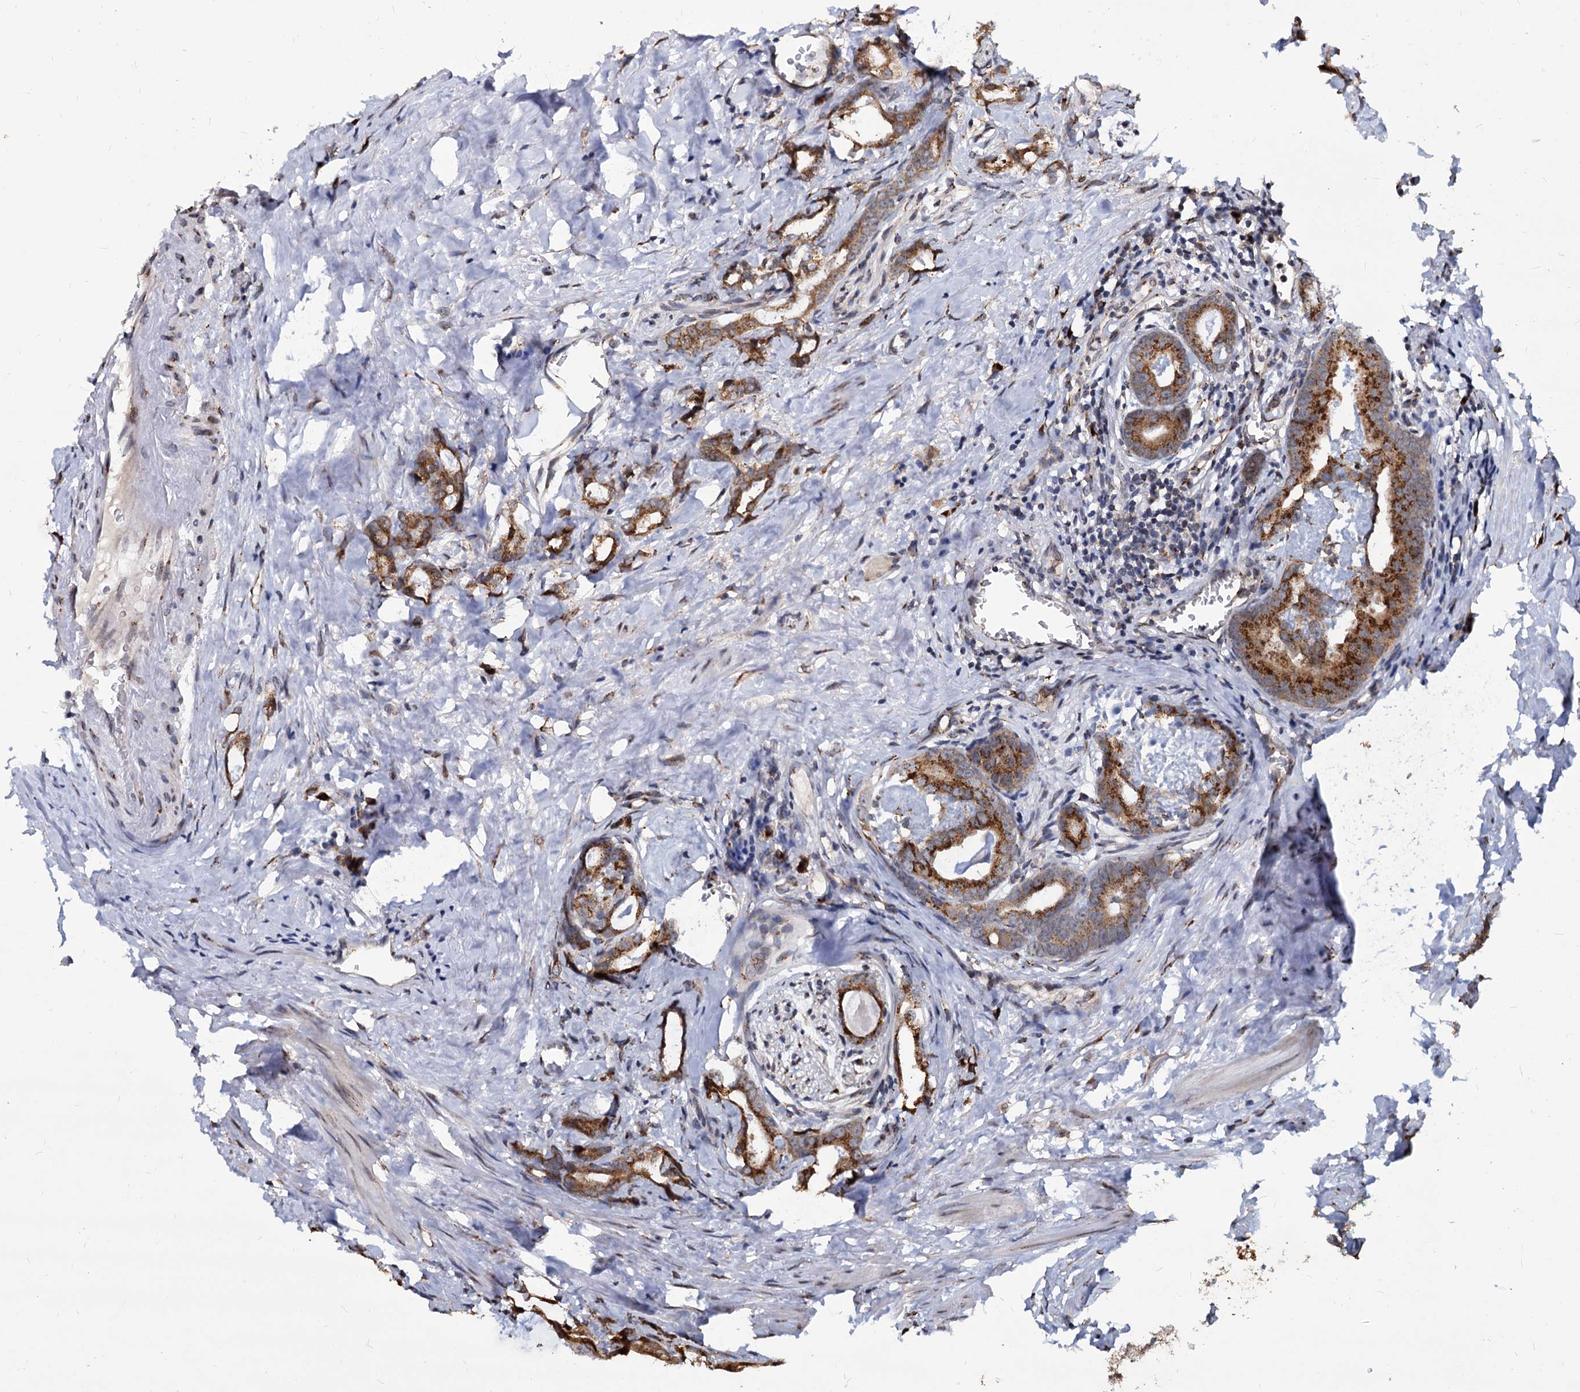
{"staining": {"intensity": "strong", "quantity": ">75%", "location": "cytoplasmic/membranous"}, "tissue": "prostate cancer", "cell_type": "Tumor cells", "image_type": "cancer", "snomed": [{"axis": "morphology", "description": "Adenocarcinoma, Low grade"}, {"axis": "topography", "description": "Prostate"}], "caption": "A brown stain labels strong cytoplasmic/membranous positivity of a protein in prostate cancer tumor cells. Ihc stains the protein in brown and the nuclei are stained blue.", "gene": "SAAL1", "patient": {"sex": "male", "age": 71}}